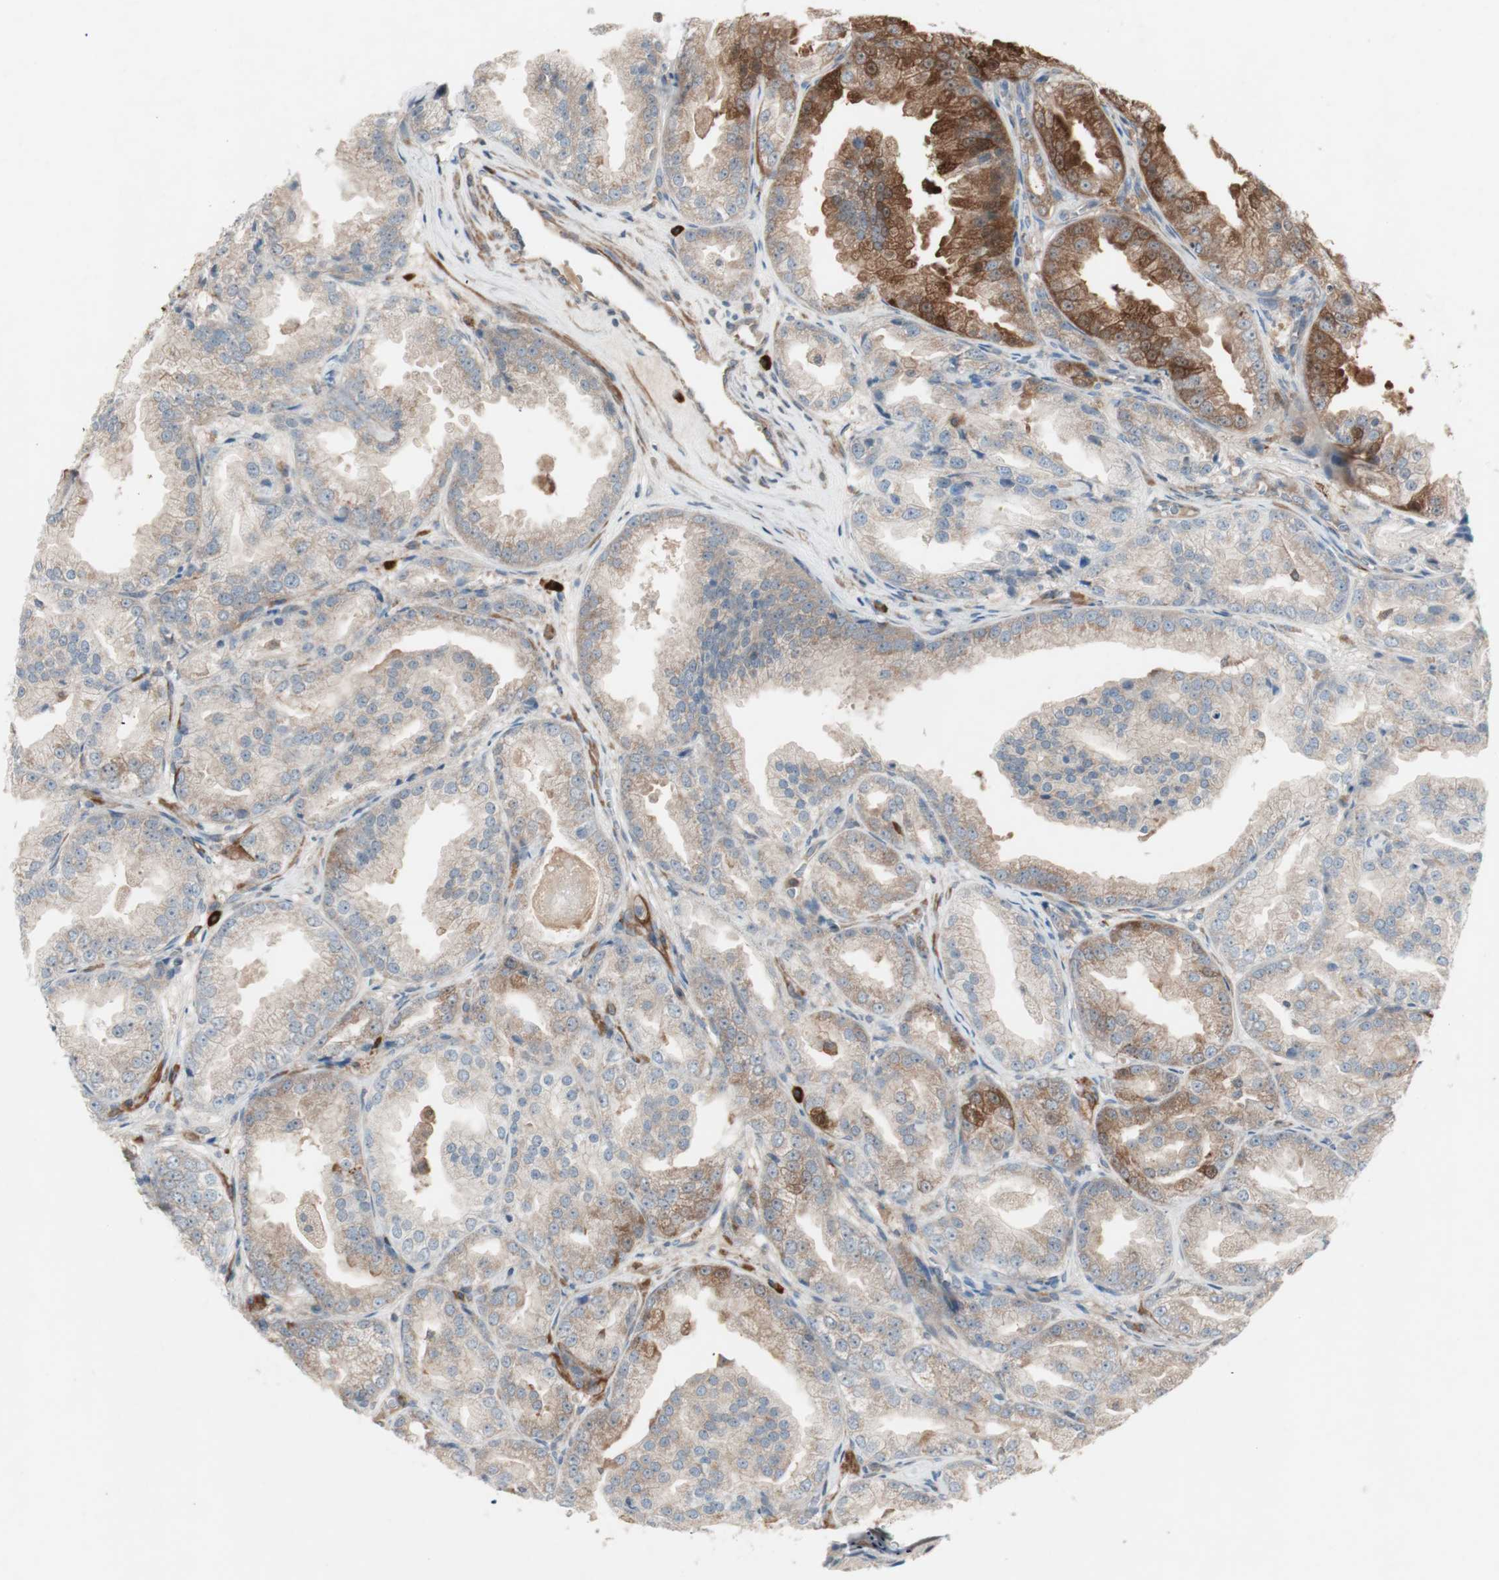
{"staining": {"intensity": "moderate", "quantity": ">75%", "location": "cytoplasmic/membranous"}, "tissue": "prostate cancer", "cell_type": "Tumor cells", "image_type": "cancer", "snomed": [{"axis": "morphology", "description": "Adenocarcinoma, High grade"}, {"axis": "topography", "description": "Prostate"}], "caption": "Immunohistochemical staining of prostate adenocarcinoma (high-grade) demonstrates moderate cytoplasmic/membranous protein expression in approximately >75% of tumor cells.", "gene": "STAB1", "patient": {"sex": "male", "age": 61}}